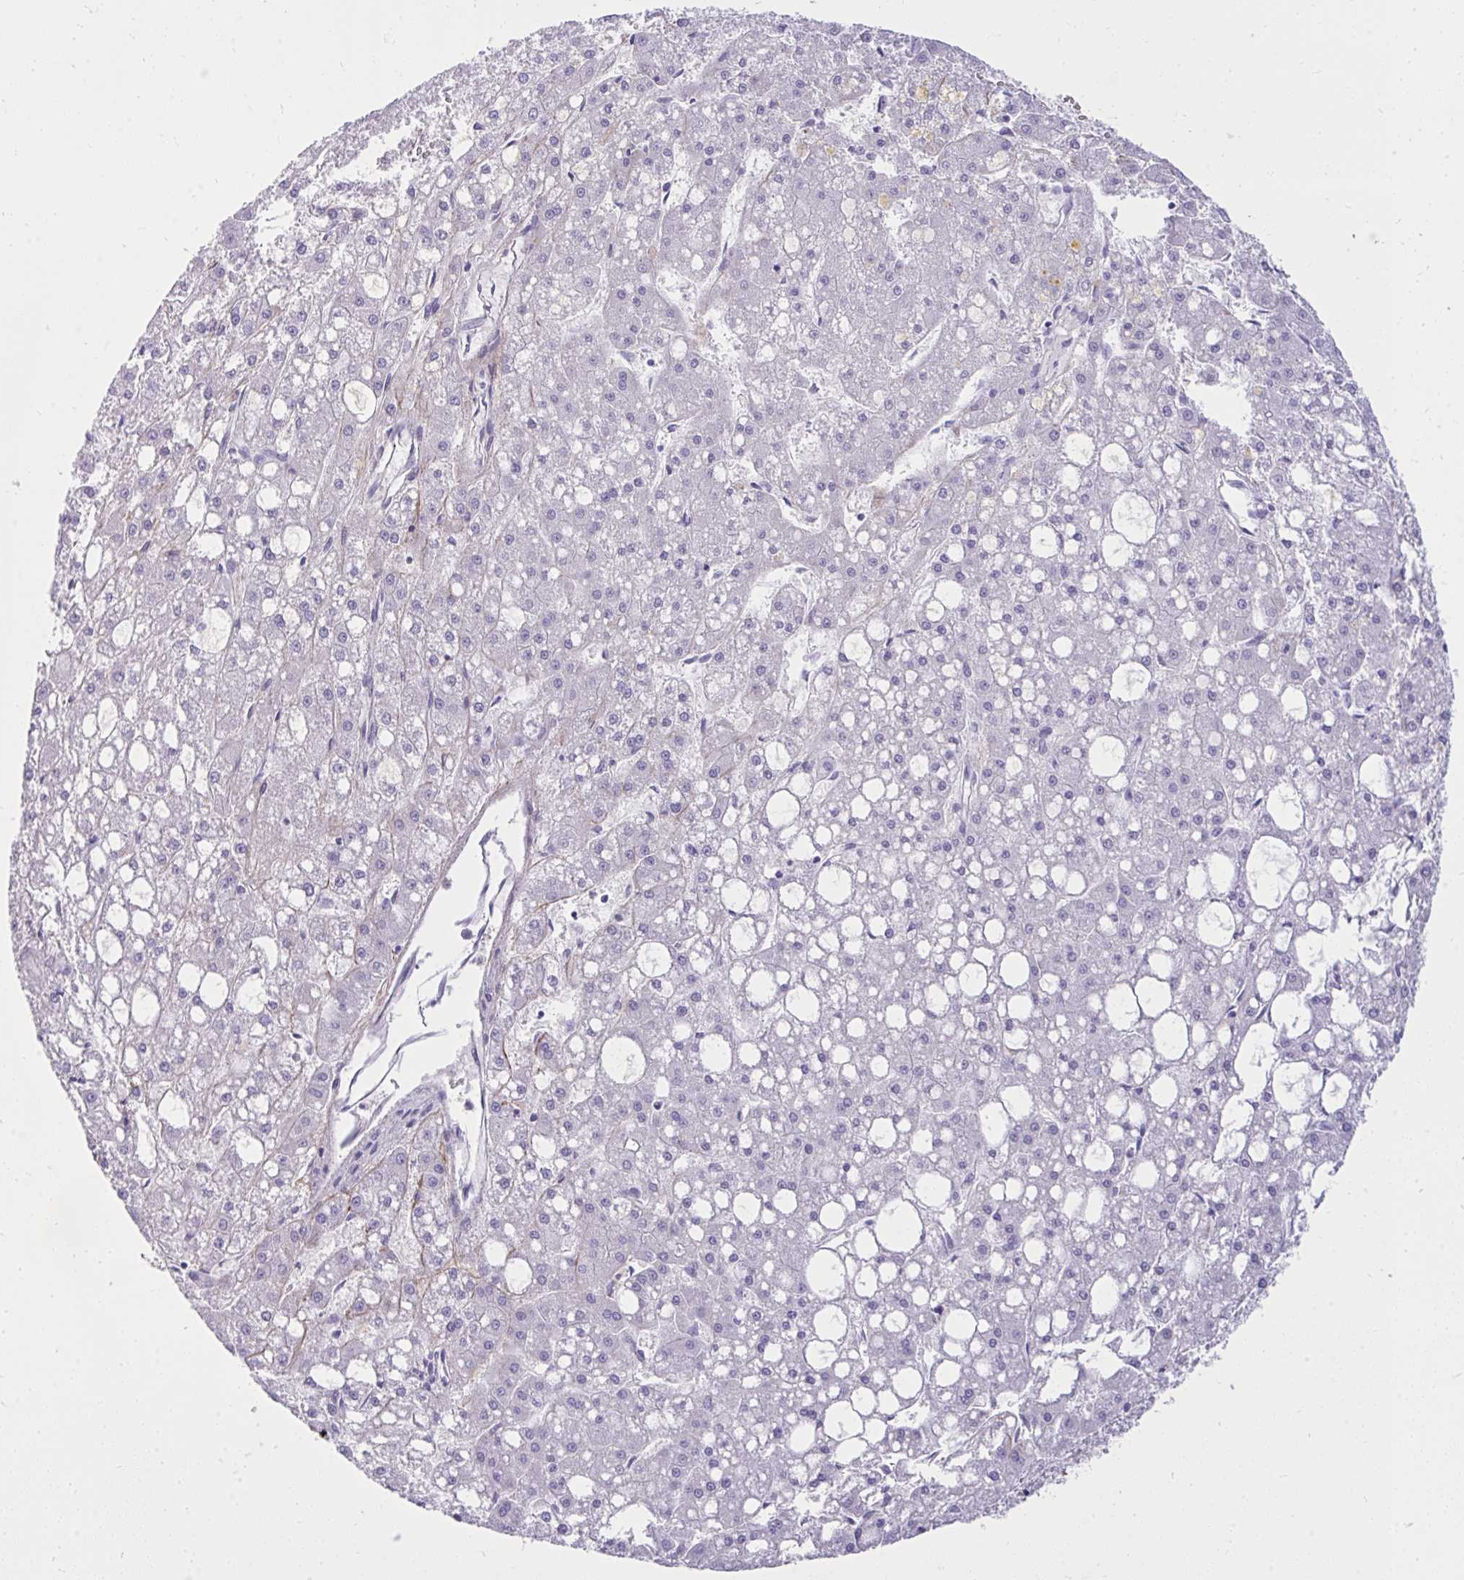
{"staining": {"intensity": "negative", "quantity": "none", "location": "none"}, "tissue": "liver cancer", "cell_type": "Tumor cells", "image_type": "cancer", "snomed": [{"axis": "morphology", "description": "Carcinoma, Hepatocellular, NOS"}, {"axis": "topography", "description": "Liver"}], "caption": "This is an immunohistochemistry histopathology image of human liver cancer (hepatocellular carcinoma). There is no staining in tumor cells.", "gene": "PIGZ", "patient": {"sex": "male", "age": 67}}